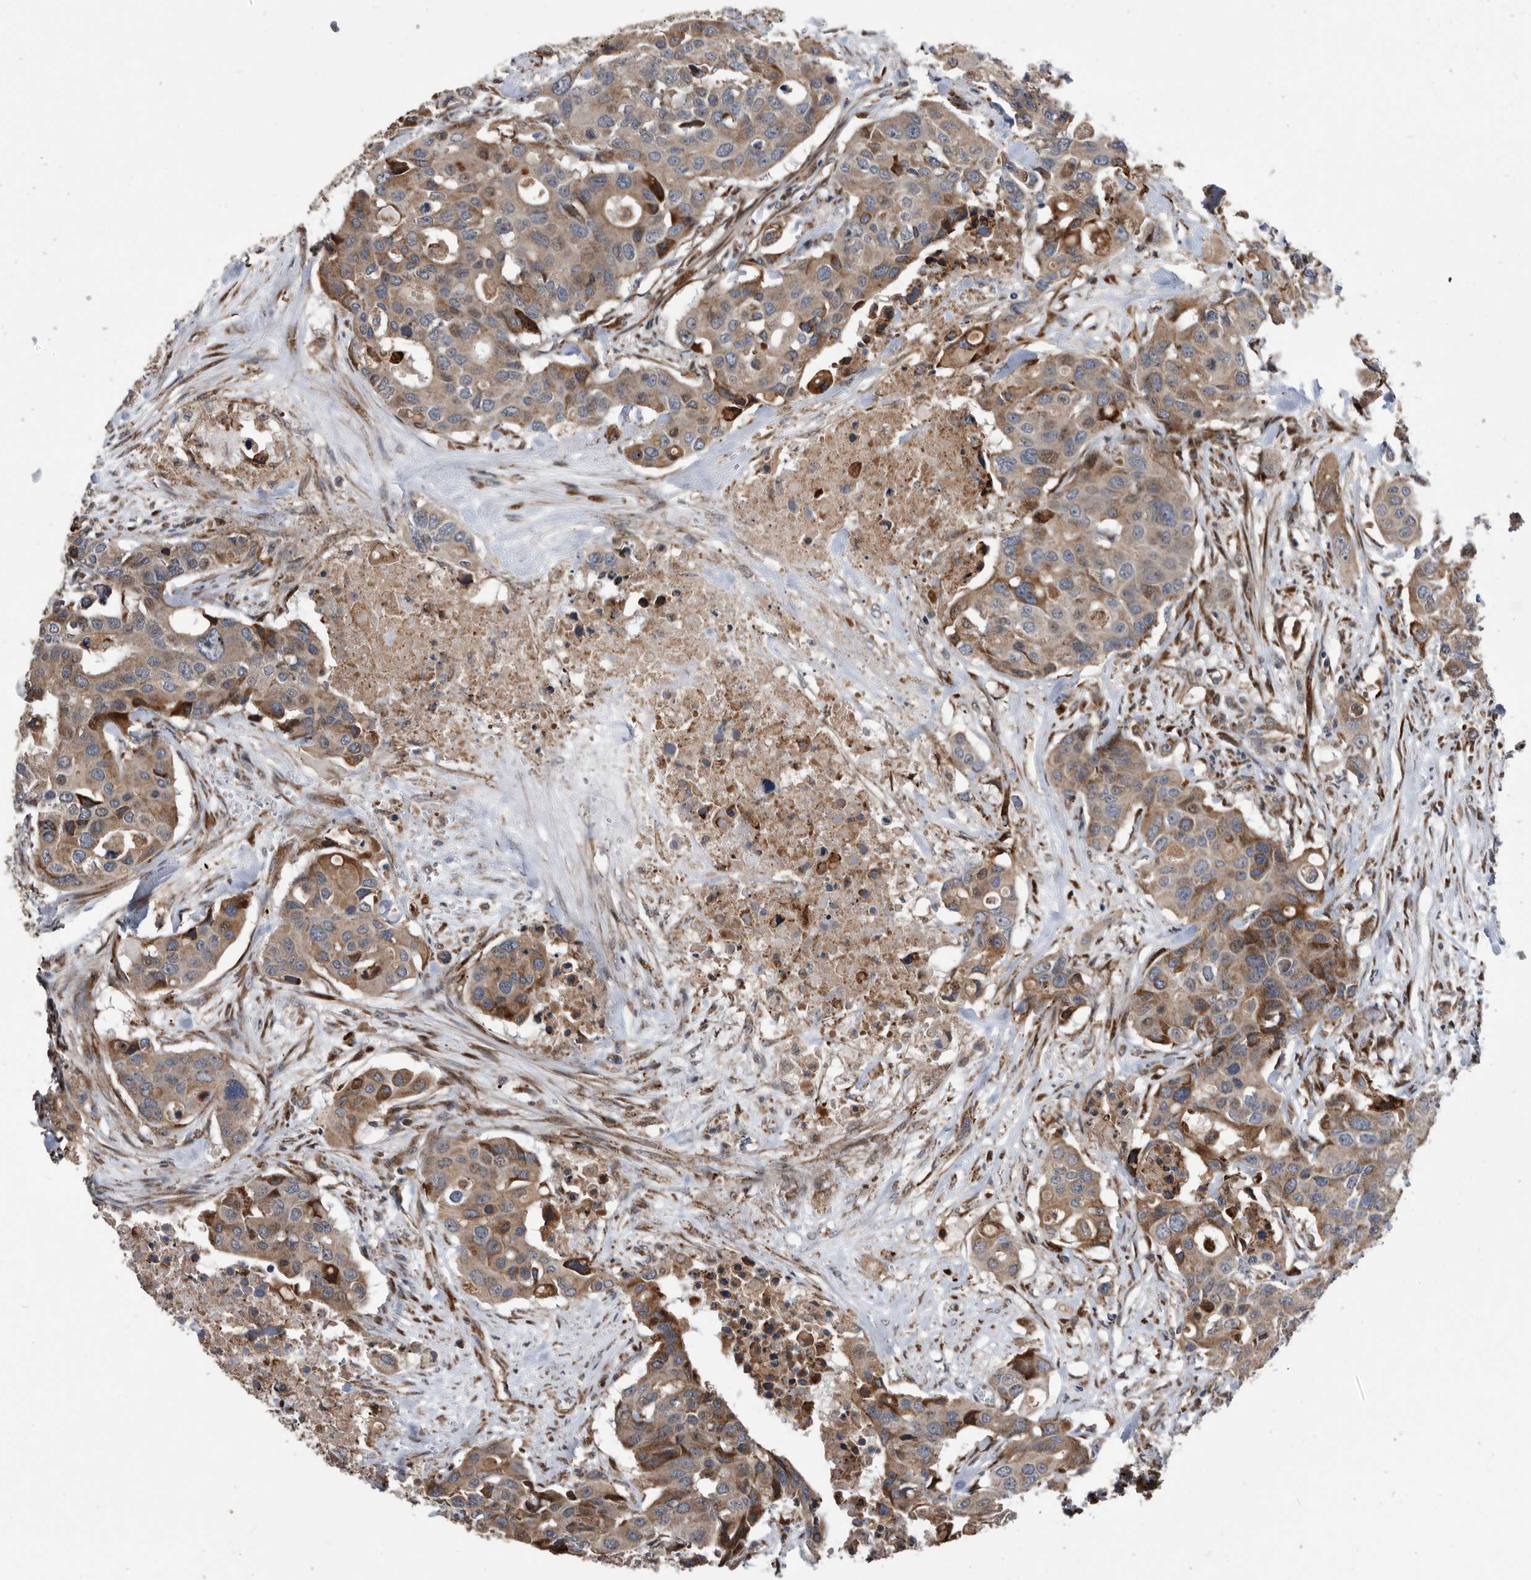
{"staining": {"intensity": "moderate", "quantity": "25%-75%", "location": "cytoplasmic/membranous"}, "tissue": "colorectal cancer", "cell_type": "Tumor cells", "image_type": "cancer", "snomed": [{"axis": "morphology", "description": "Adenocarcinoma, NOS"}, {"axis": "topography", "description": "Colon"}], "caption": "IHC (DAB (3,3'-diaminobenzidine)) staining of colorectal adenocarcinoma demonstrates moderate cytoplasmic/membranous protein positivity in approximately 25%-75% of tumor cells.", "gene": "SERINC2", "patient": {"sex": "male", "age": 77}}